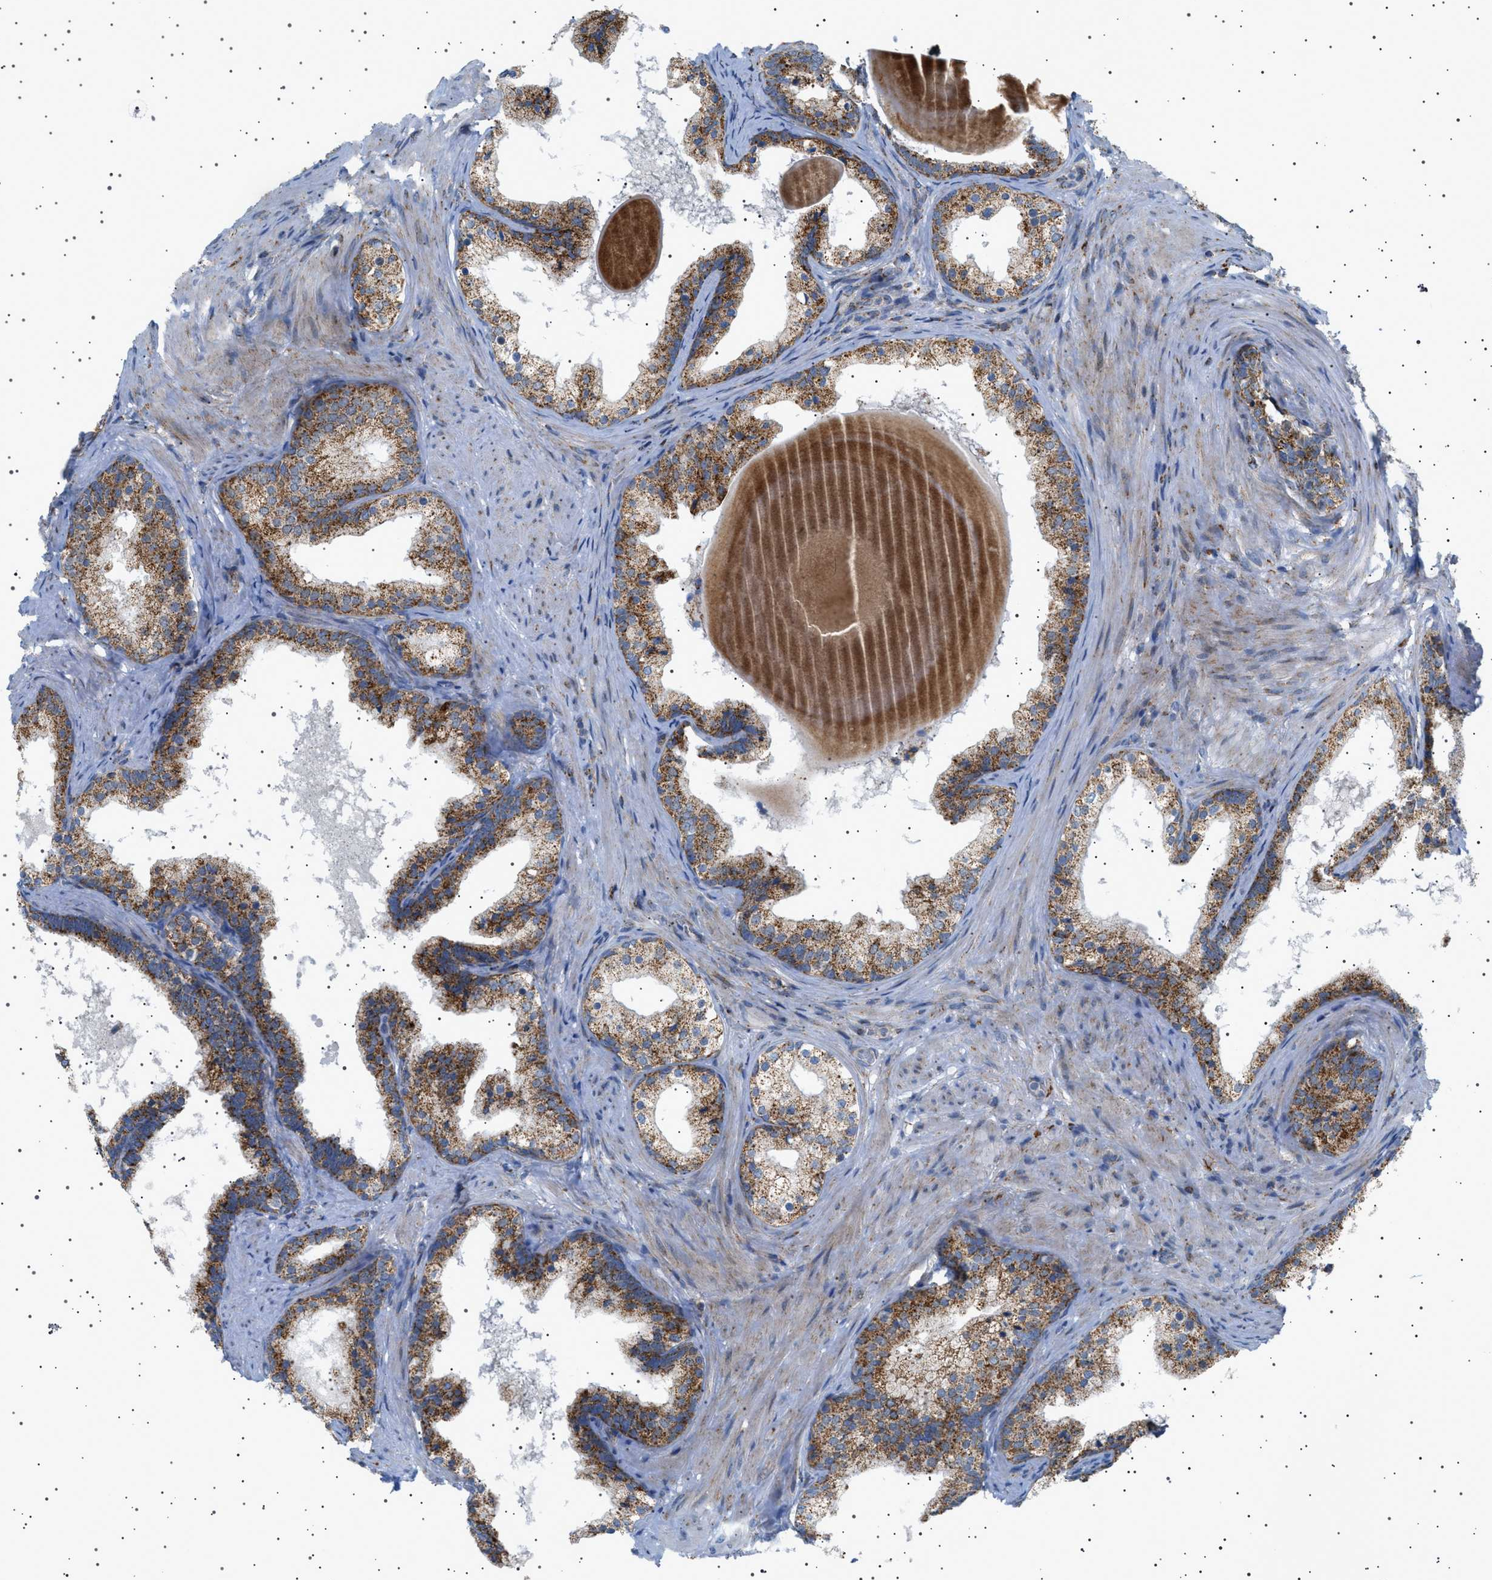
{"staining": {"intensity": "moderate", "quantity": ">75%", "location": "cytoplasmic/membranous"}, "tissue": "prostate cancer", "cell_type": "Tumor cells", "image_type": "cancer", "snomed": [{"axis": "morphology", "description": "Adenocarcinoma, Low grade"}, {"axis": "topography", "description": "Prostate"}], "caption": "Human adenocarcinoma (low-grade) (prostate) stained with a brown dye reveals moderate cytoplasmic/membranous positive staining in approximately >75% of tumor cells.", "gene": "UBXN8", "patient": {"sex": "male", "age": 69}}